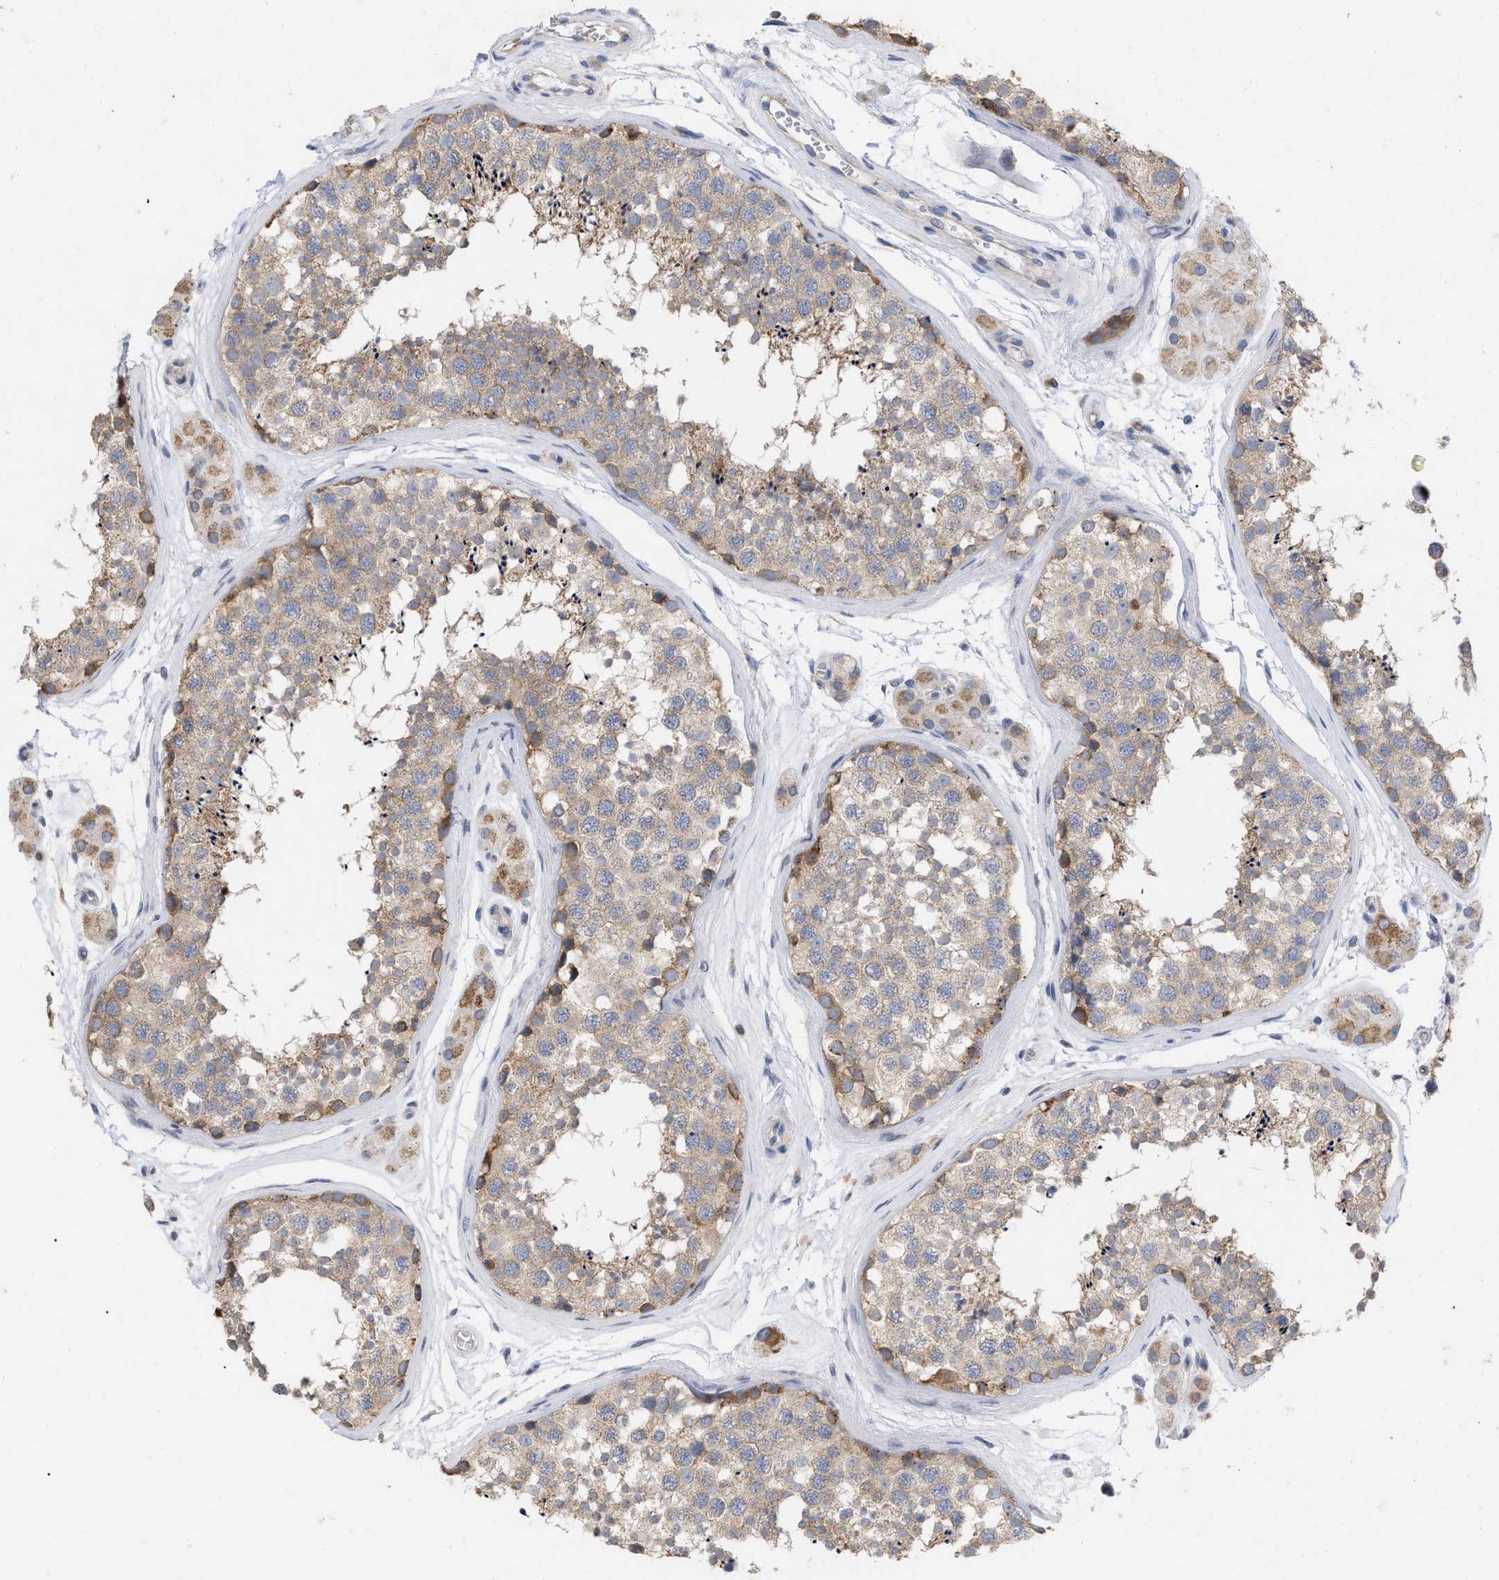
{"staining": {"intensity": "moderate", "quantity": "25%-75%", "location": "cytoplasmic/membranous"}, "tissue": "testis", "cell_type": "Cells in seminiferous ducts", "image_type": "normal", "snomed": [{"axis": "morphology", "description": "Normal tissue, NOS"}, {"axis": "topography", "description": "Testis"}], "caption": "Testis stained with a brown dye exhibits moderate cytoplasmic/membranous positive expression in about 25%-75% of cells in seminiferous ducts.", "gene": "VIP", "patient": {"sex": "male", "age": 56}}